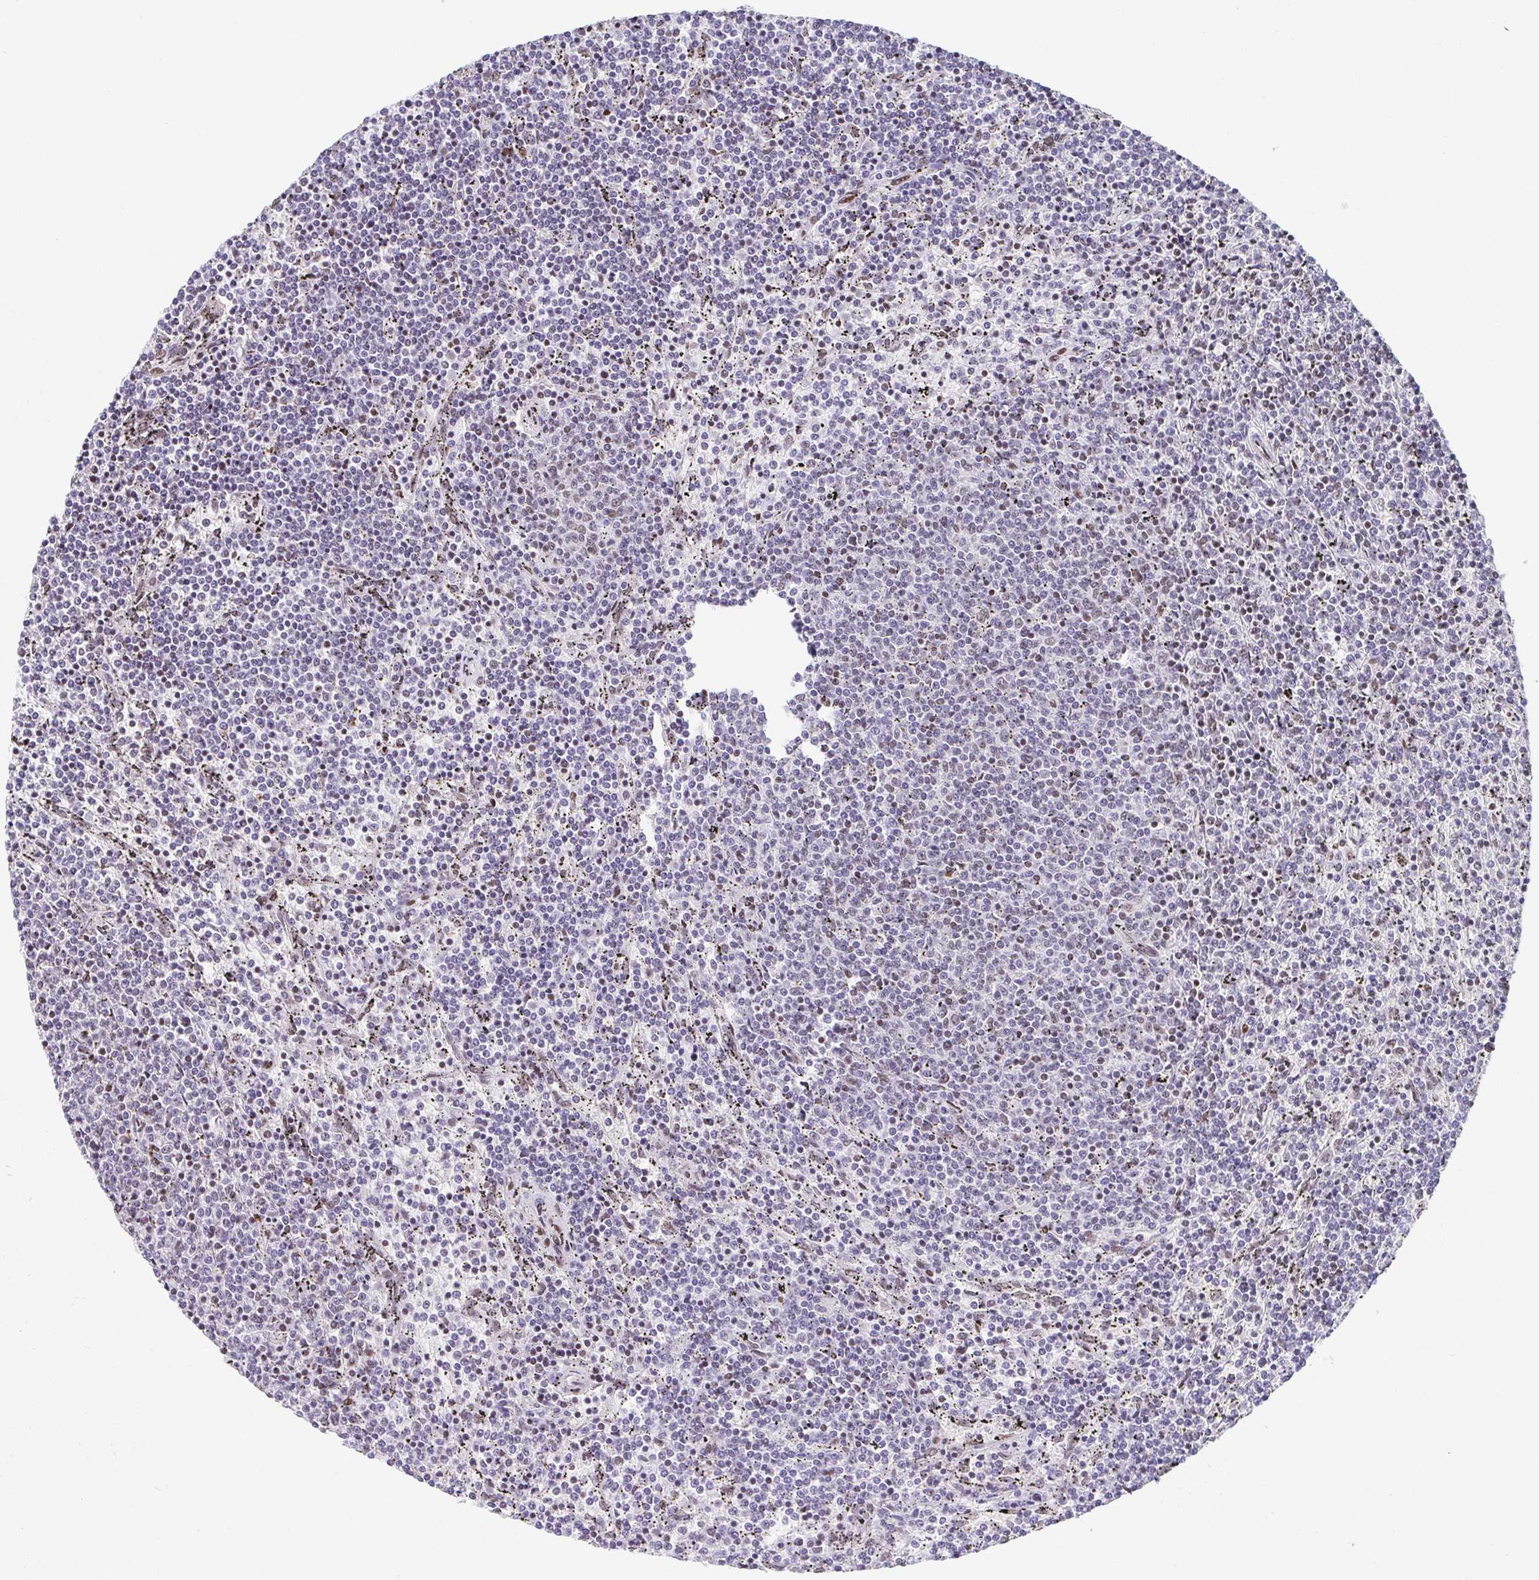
{"staining": {"intensity": "moderate", "quantity": "<25%", "location": "nuclear"}, "tissue": "lymphoma", "cell_type": "Tumor cells", "image_type": "cancer", "snomed": [{"axis": "morphology", "description": "Malignant lymphoma, non-Hodgkin's type, Low grade"}, {"axis": "topography", "description": "Spleen"}], "caption": "Malignant lymphoma, non-Hodgkin's type (low-grade) tissue demonstrates moderate nuclear positivity in approximately <25% of tumor cells, visualized by immunohistochemistry.", "gene": "SLC7A10", "patient": {"sex": "female", "age": 50}}